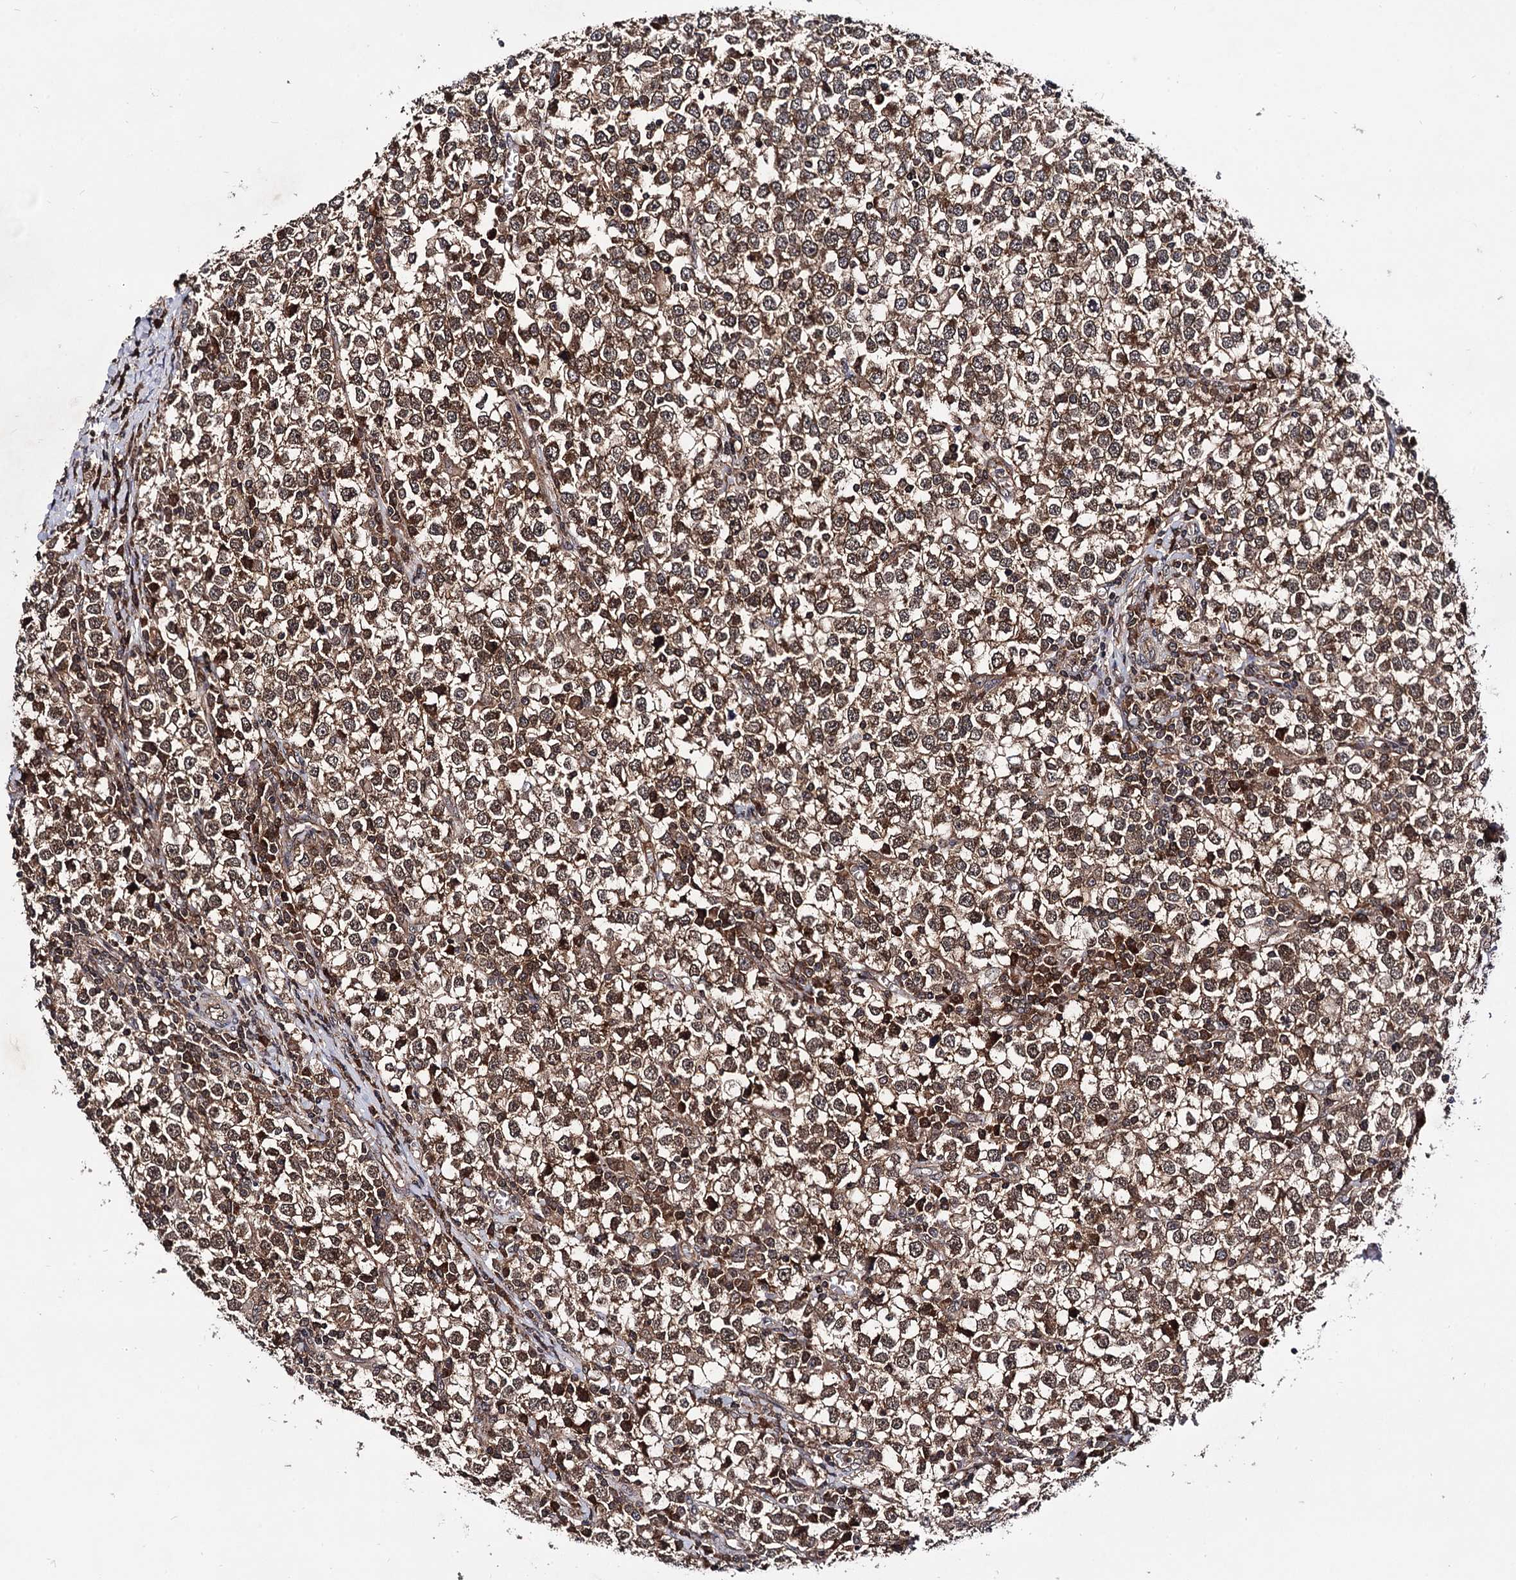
{"staining": {"intensity": "moderate", "quantity": ">75%", "location": "cytoplasmic/membranous,nuclear"}, "tissue": "testis cancer", "cell_type": "Tumor cells", "image_type": "cancer", "snomed": [{"axis": "morphology", "description": "Seminoma, NOS"}, {"axis": "topography", "description": "Testis"}], "caption": "A histopathology image of testis cancer stained for a protein exhibits moderate cytoplasmic/membranous and nuclear brown staining in tumor cells.", "gene": "MICAL2", "patient": {"sex": "male", "age": 65}}